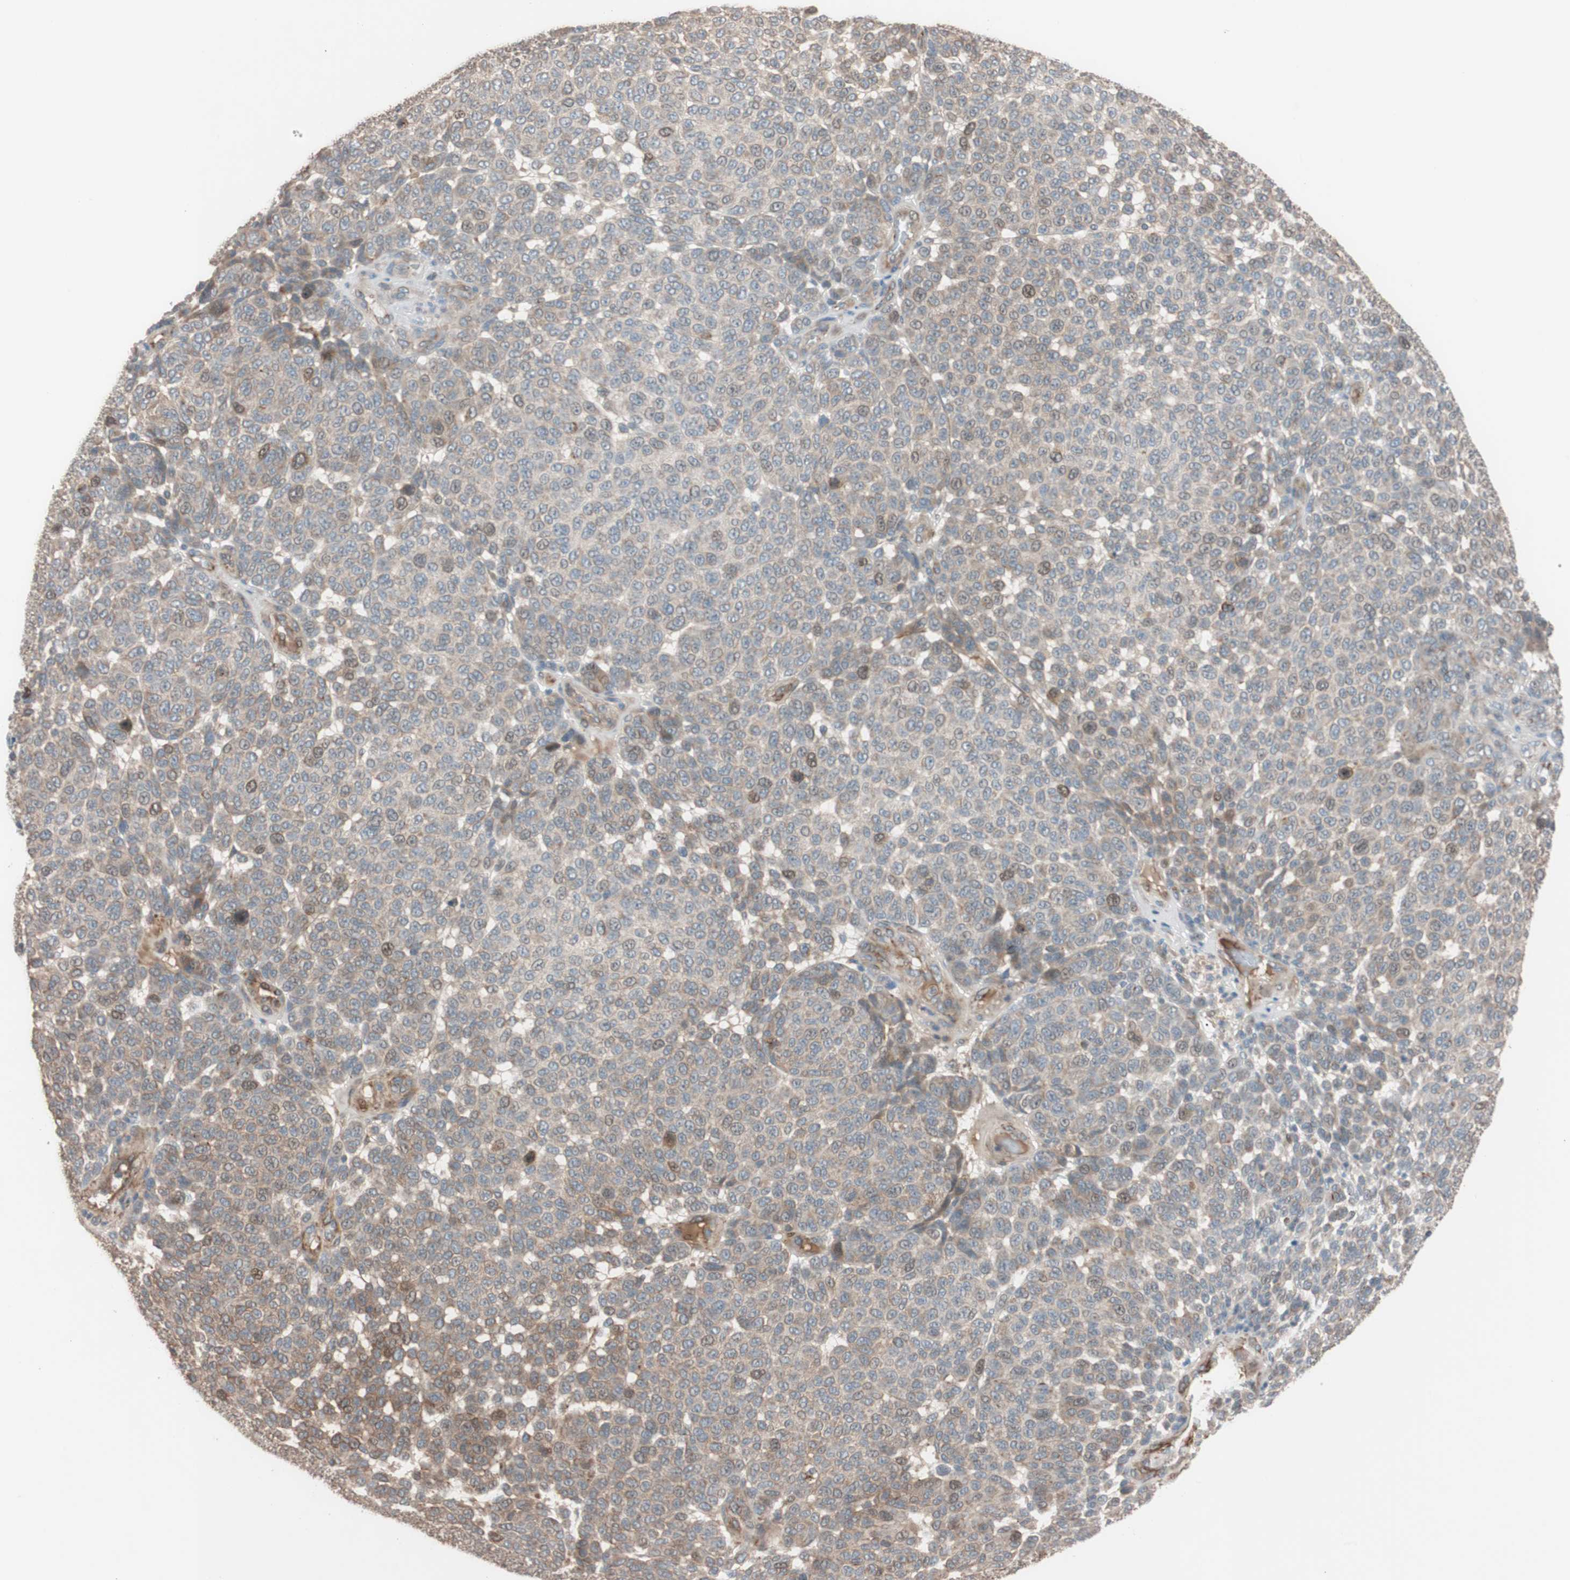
{"staining": {"intensity": "moderate", "quantity": ">75%", "location": "cytoplasmic/membranous"}, "tissue": "melanoma", "cell_type": "Tumor cells", "image_type": "cancer", "snomed": [{"axis": "morphology", "description": "Malignant melanoma, NOS"}, {"axis": "topography", "description": "Skin"}], "caption": "Immunohistochemical staining of human malignant melanoma displays medium levels of moderate cytoplasmic/membranous protein staining in approximately >75% of tumor cells. (brown staining indicates protein expression, while blue staining denotes nuclei).", "gene": "SDC4", "patient": {"sex": "male", "age": 59}}